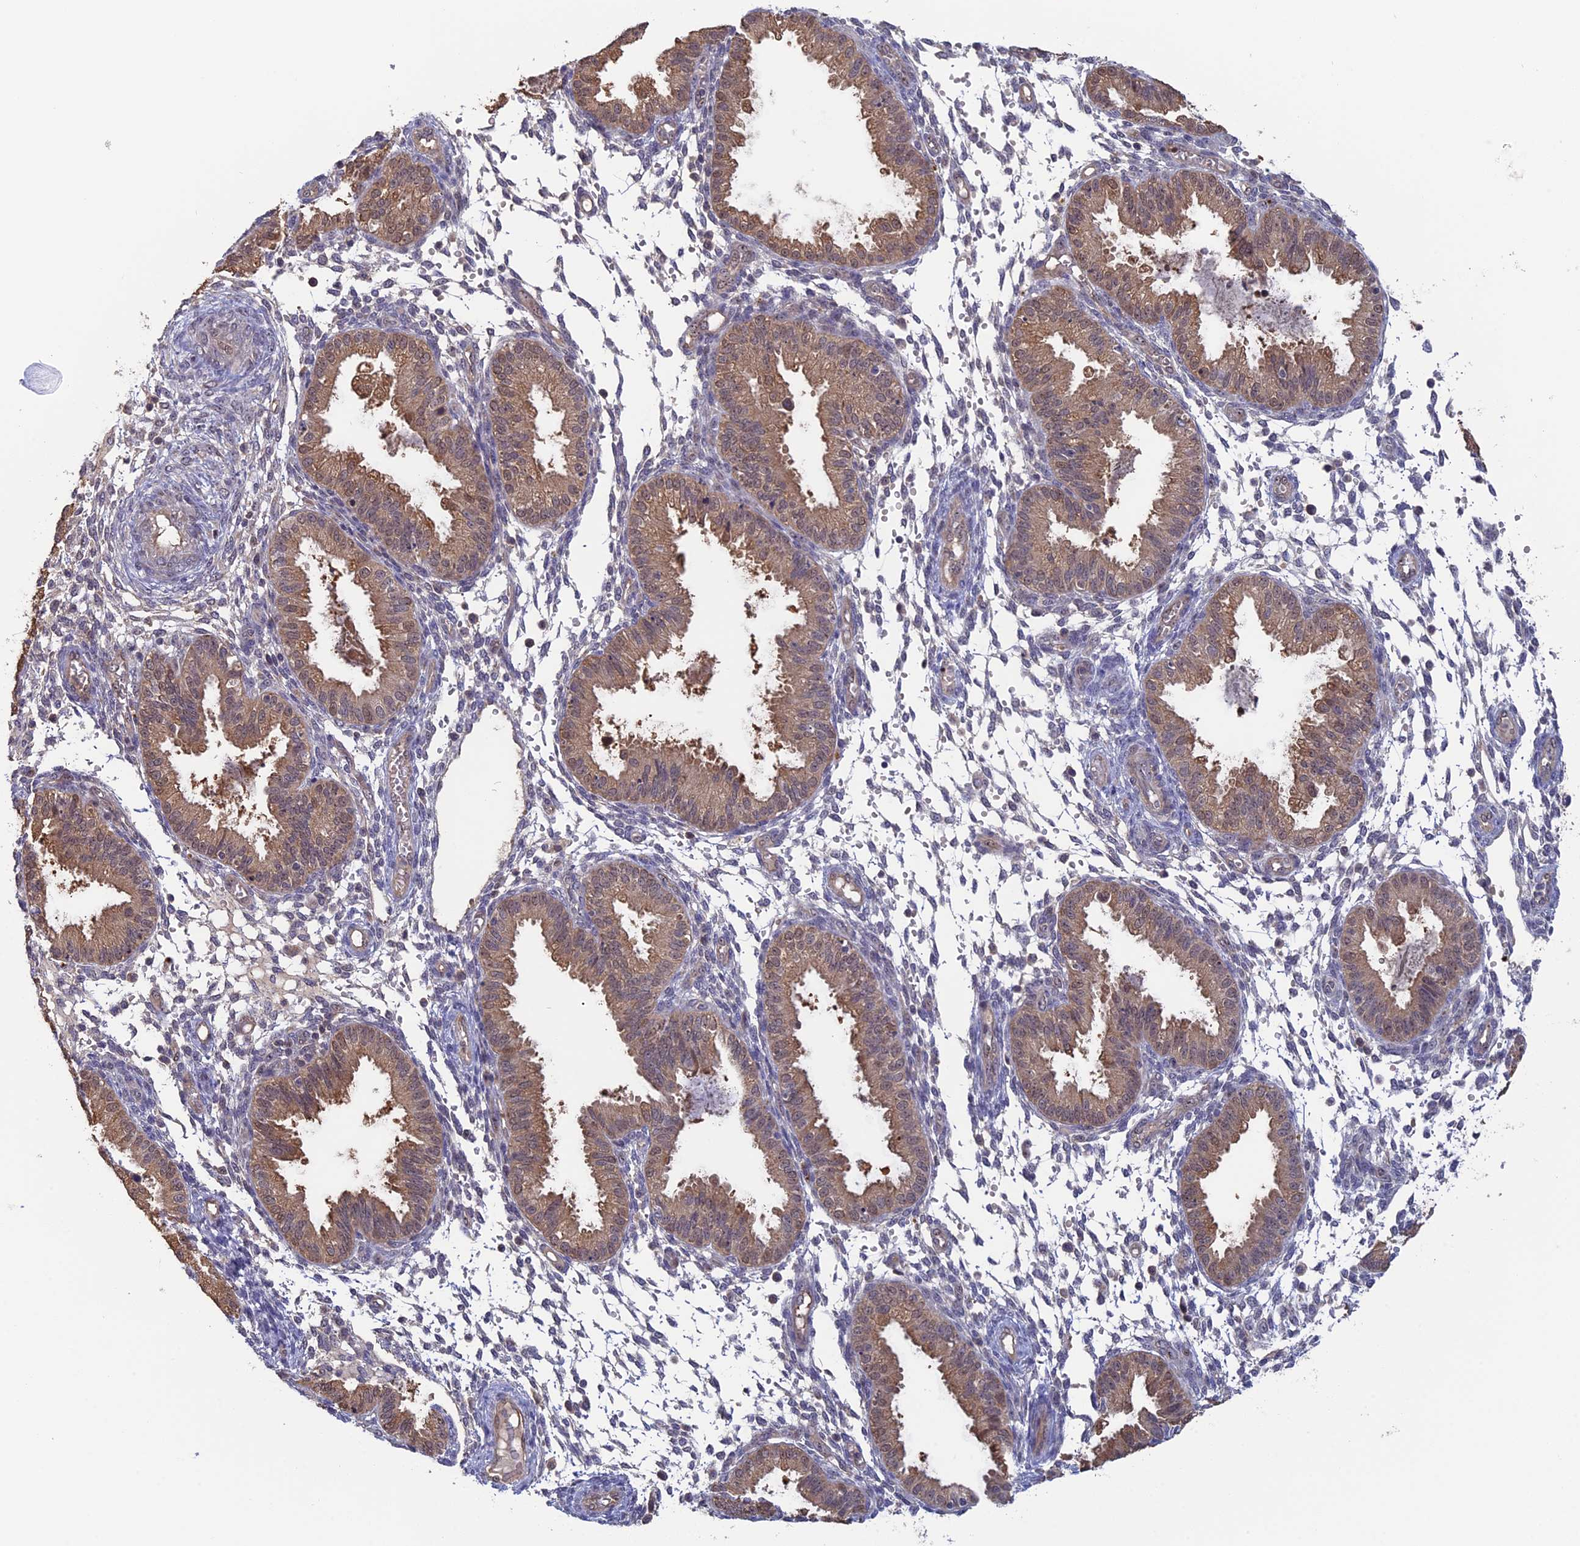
{"staining": {"intensity": "negative", "quantity": "none", "location": "none"}, "tissue": "endometrium", "cell_type": "Cells in endometrial stroma", "image_type": "normal", "snomed": [{"axis": "morphology", "description": "Normal tissue, NOS"}, {"axis": "topography", "description": "Endometrium"}], "caption": "Endometrium stained for a protein using immunohistochemistry reveals no staining cells in endometrial stroma.", "gene": "FAM98C", "patient": {"sex": "female", "age": 33}}